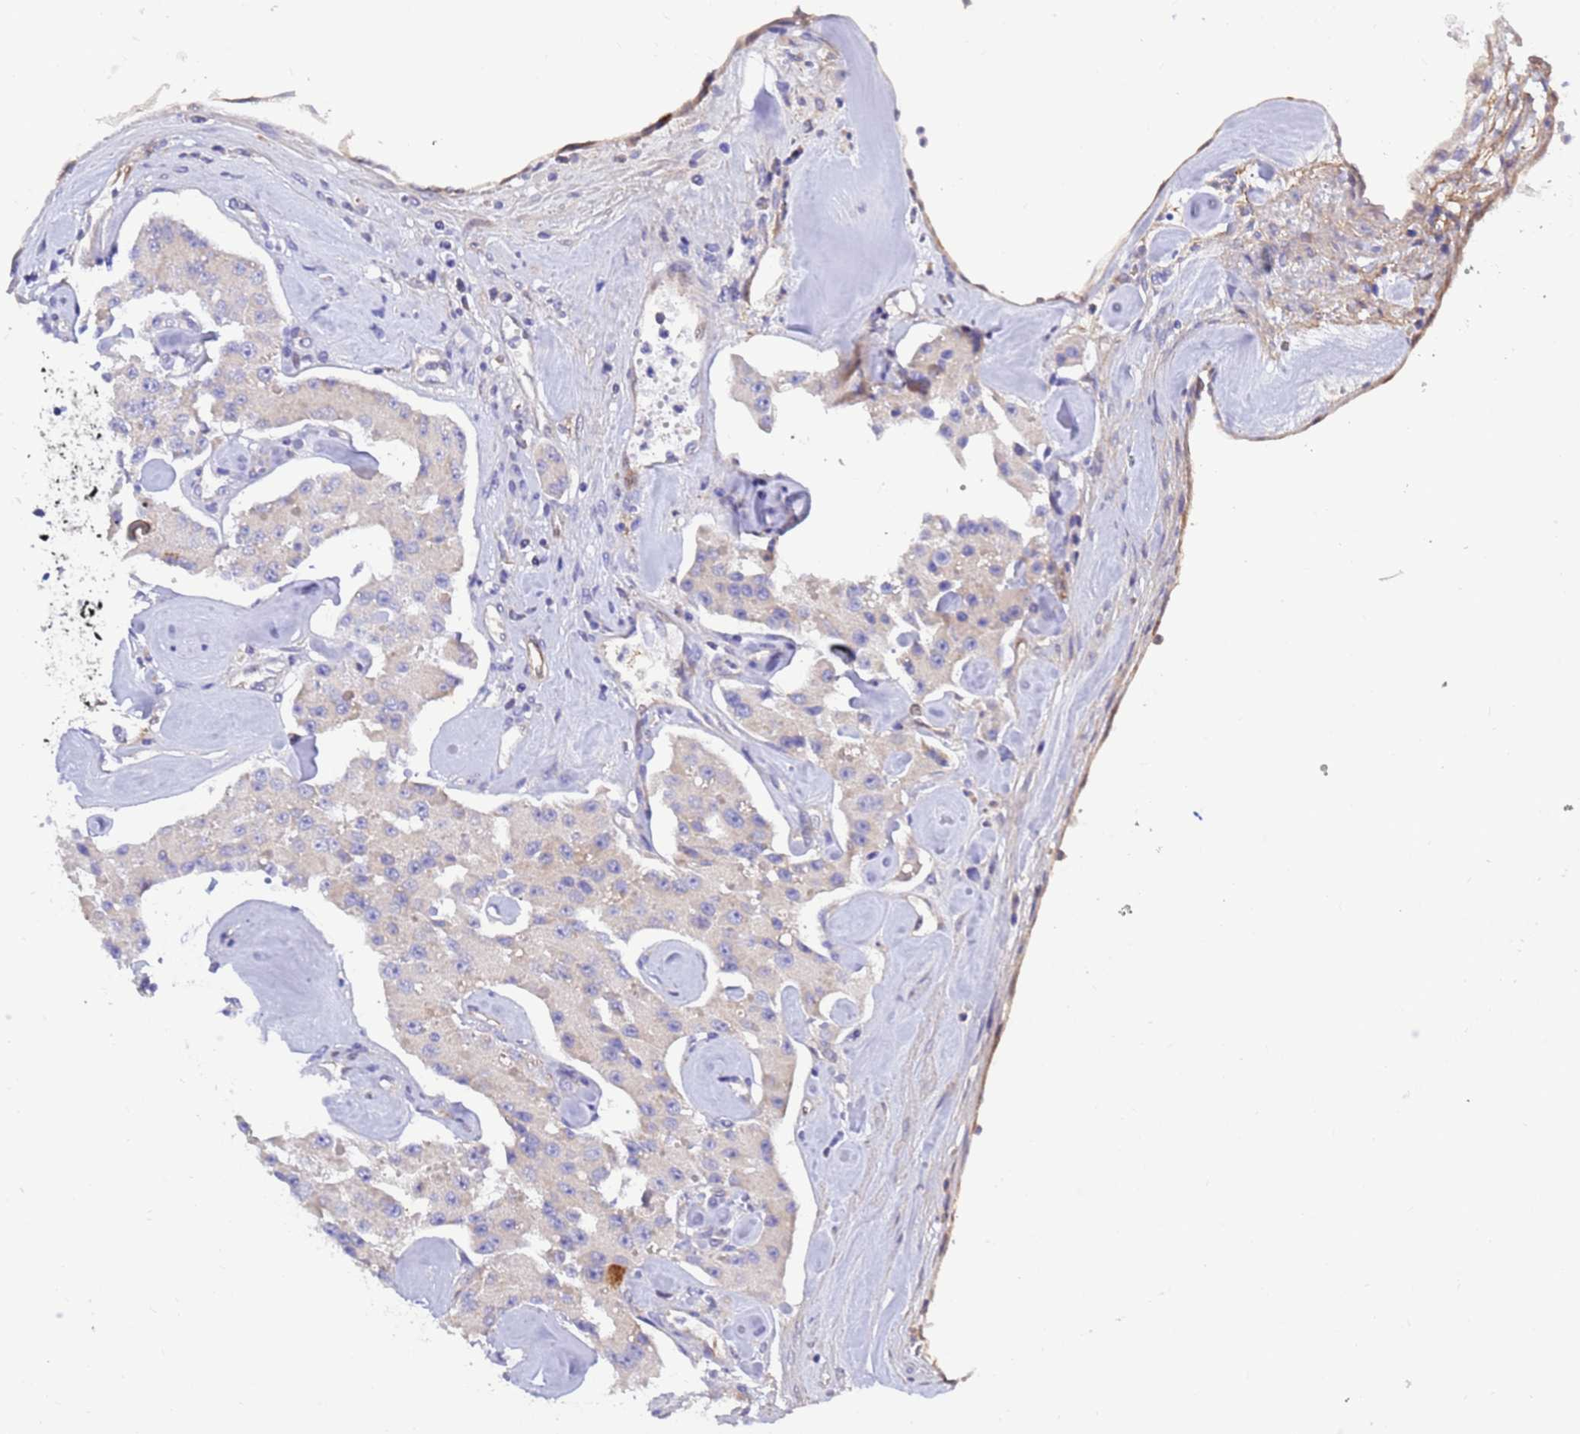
{"staining": {"intensity": "negative", "quantity": "none", "location": "none"}, "tissue": "carcinoid", "cell_type": "Tumor cells", "image_type": "cancer", "snomed": [{"axis": "morphology", "description": "Carcinoid, malignant, NOS"}, {"axis": "topography", "description": "Pancreas"}], "caption": "The image shows no staining of tumor cells in carcinoid. (DAB (3,3'-diaminobenzidine) immunohistochemistry with hematoxylin counter stain).", "gene": "FOXRED1", "patient": {"sex": "male", "age": 41}}